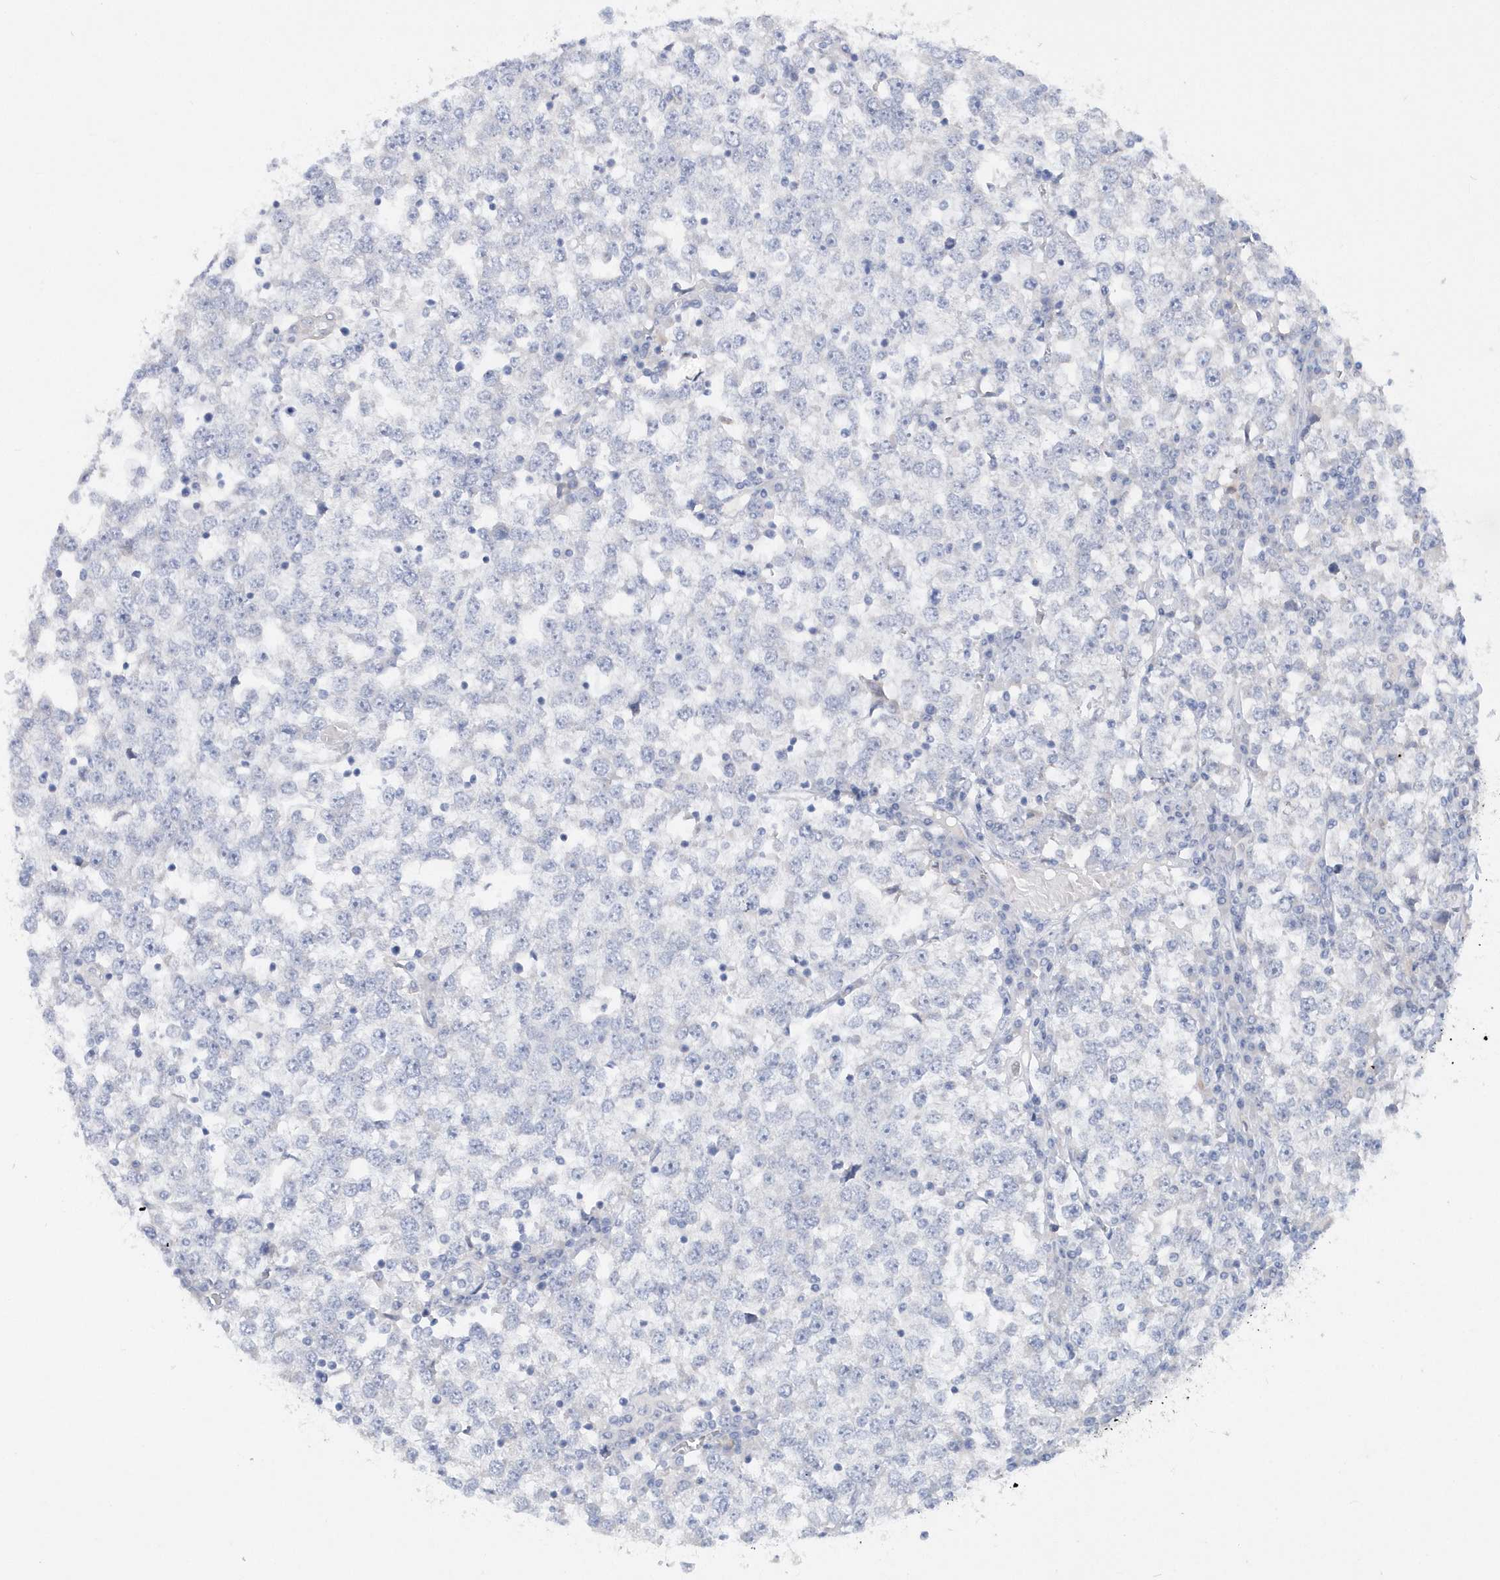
{"staining": {"intensity": "negative", "quantity": "none", "location": "none"}, "tissue": "testis cancer", "cell_type": "Tumor cells", "image_type": "cancer", "snomed": [{"axis": "morphology", "description": "Seminoma, NOS"}, {"axis": "topography", "description": "Testis"}], "caption": "Protein analysis of testis cancer (seminoma) exhibits no significant positivity in tumor cells.", "gene": "RPE", "patient": {"sex": "male", "age": 65}}